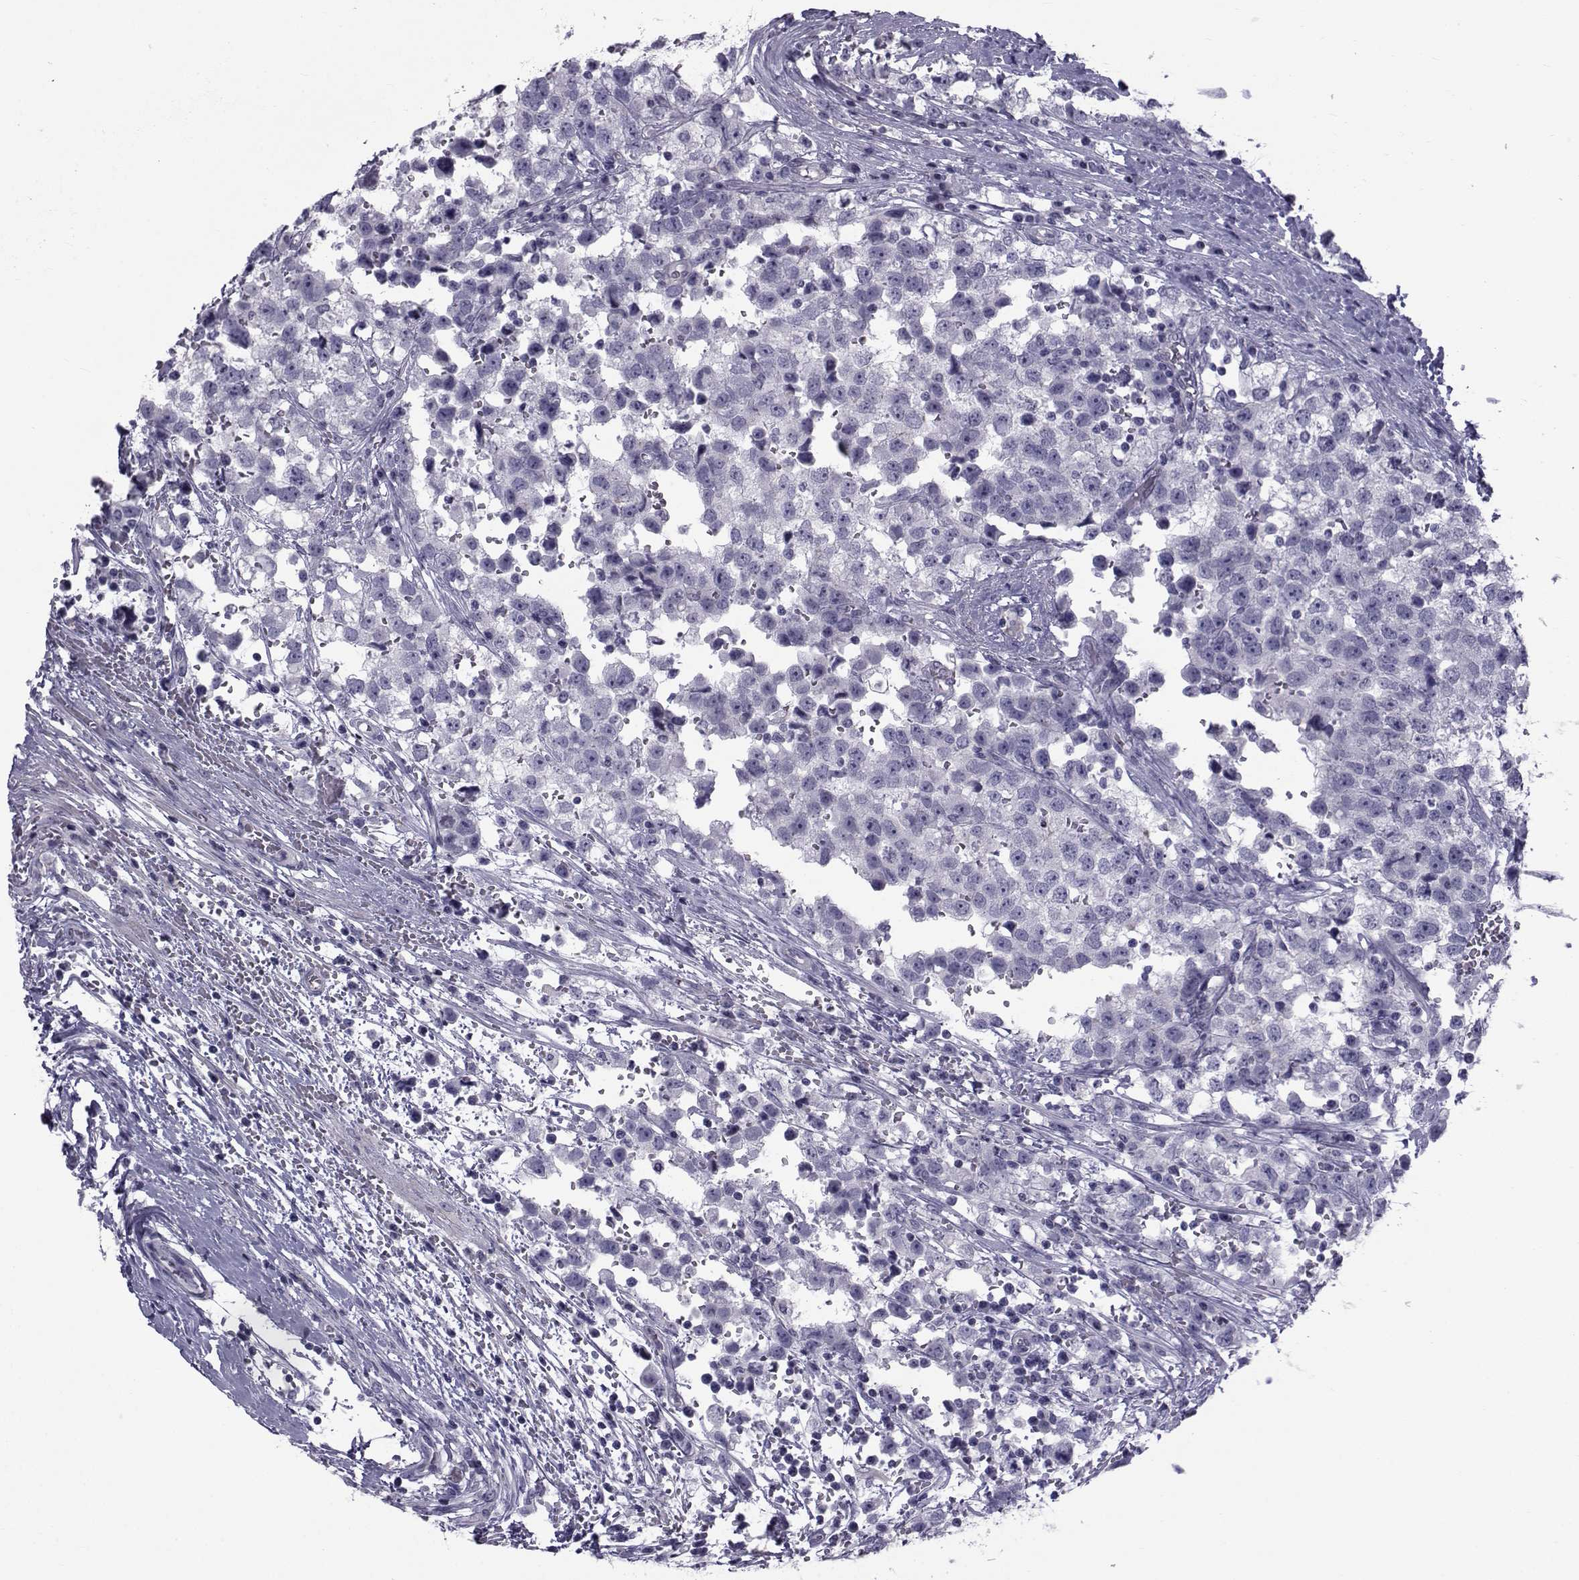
{"staining": {"intensity": "negative", "quantity": "none", "location": "none"}, "tissue": "testis cancer", "cell_type": "Tumor cells", "image_type": "cancer", "snomed": [{"axis": "morphology", "description": "Seminoma, NOS"}, {"axis": "topography", "description": "Testis"}], "caption": "Tumor cells show no significant positivity in testis cancer.", "gene": "SPANXD", "patient": {"sex": "male", "age": 34}}